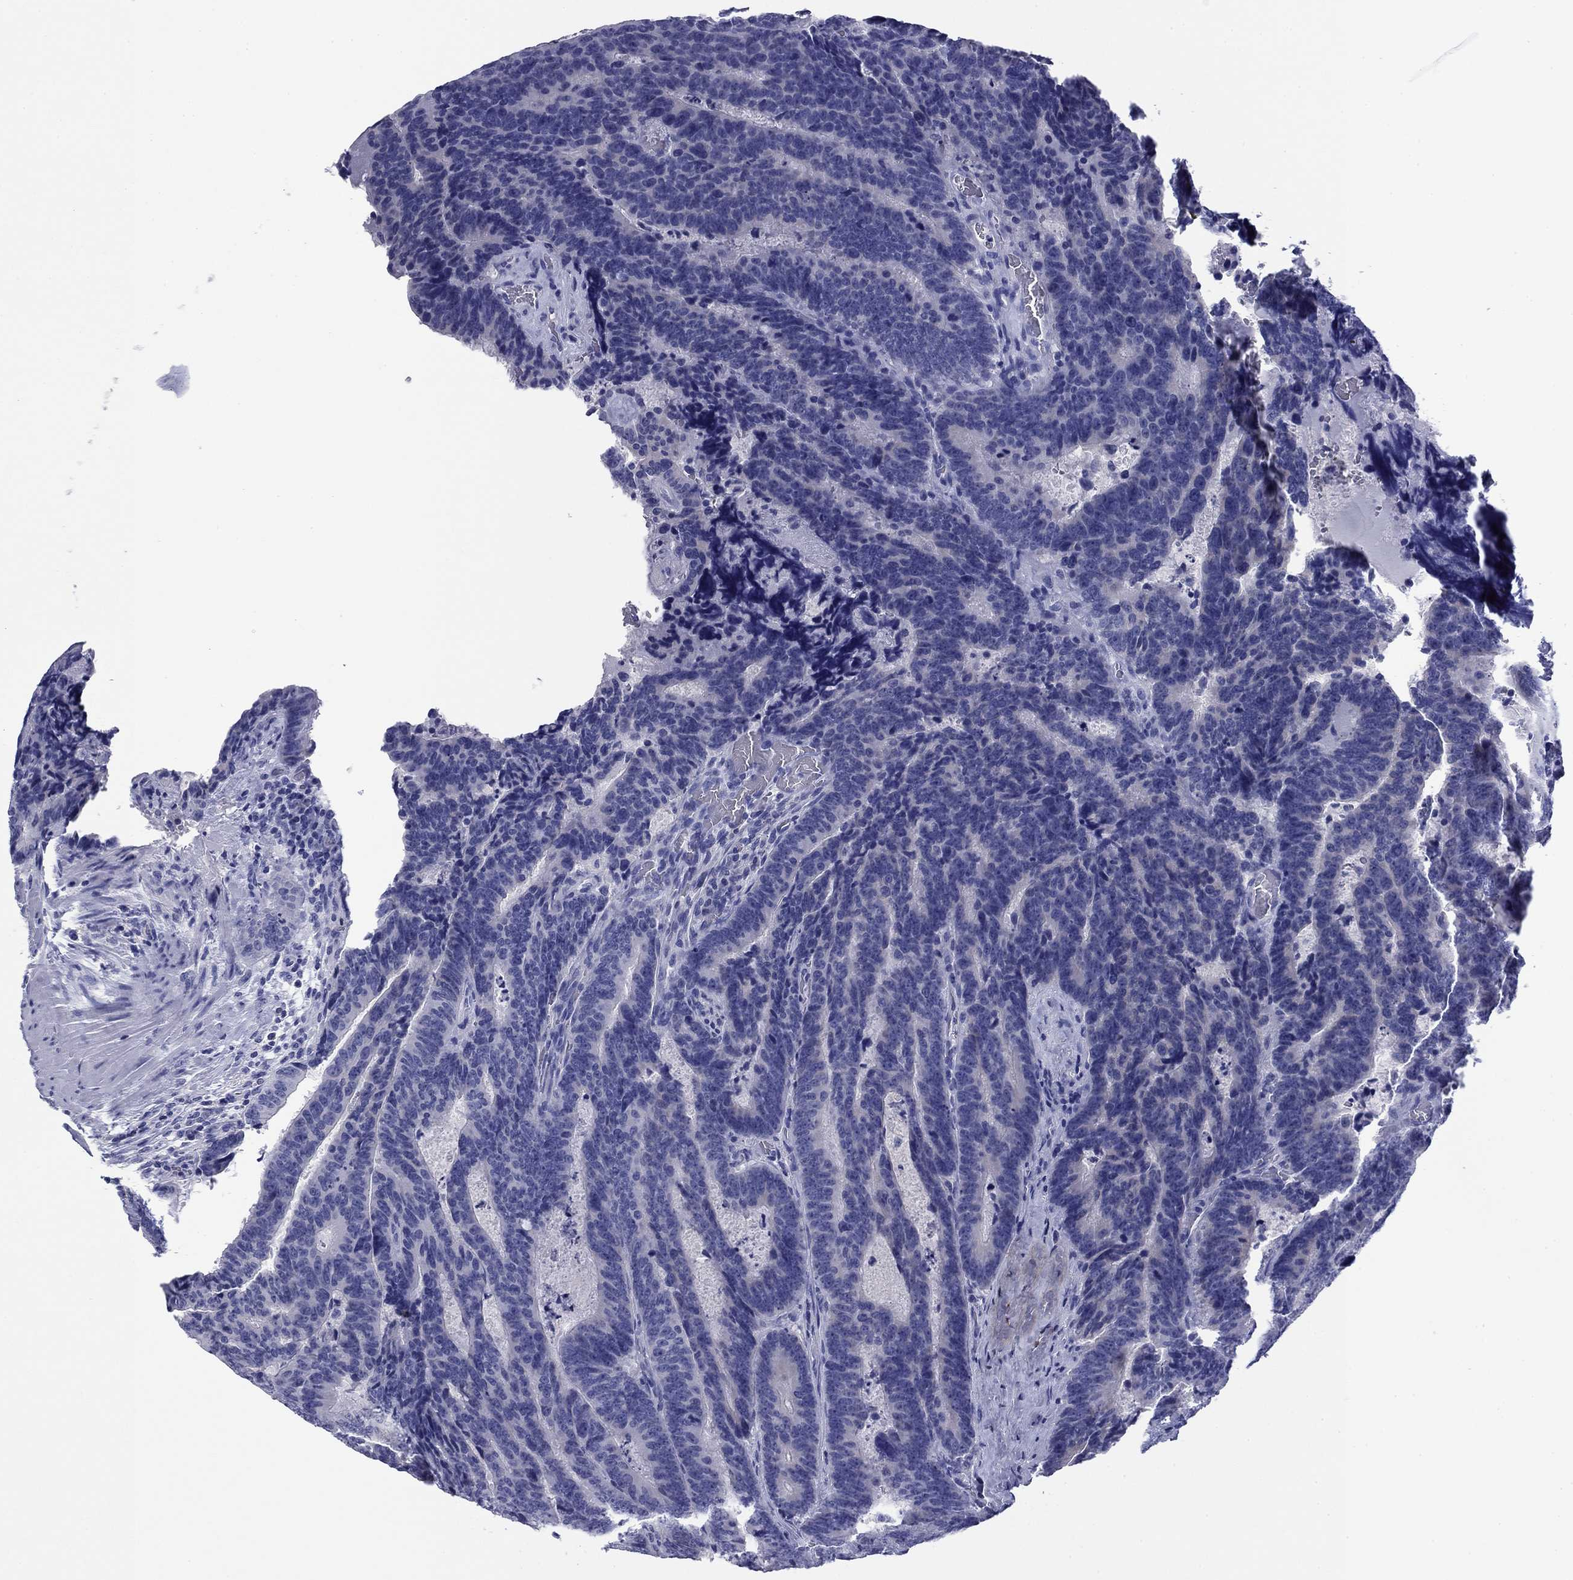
{"staining": {"intensity": "negative", "quantity": "none", "location": "none"}, "tissue": "colorectal cancer", "cell_type": "Tumor cells", "image_type": "cancer", "snomed": [{"axis": "morphology", "description": "Adenocarcinoma, NOS"}, {"axis": "topography", "description": "Colon"}], "caption": "Colorectal adenocarcinoma stained for a protein using immunohistochemistry exhibits no staining tumor cells.", "gene": "ABCC2", "patient": {"sex": "female", "age": 82}}